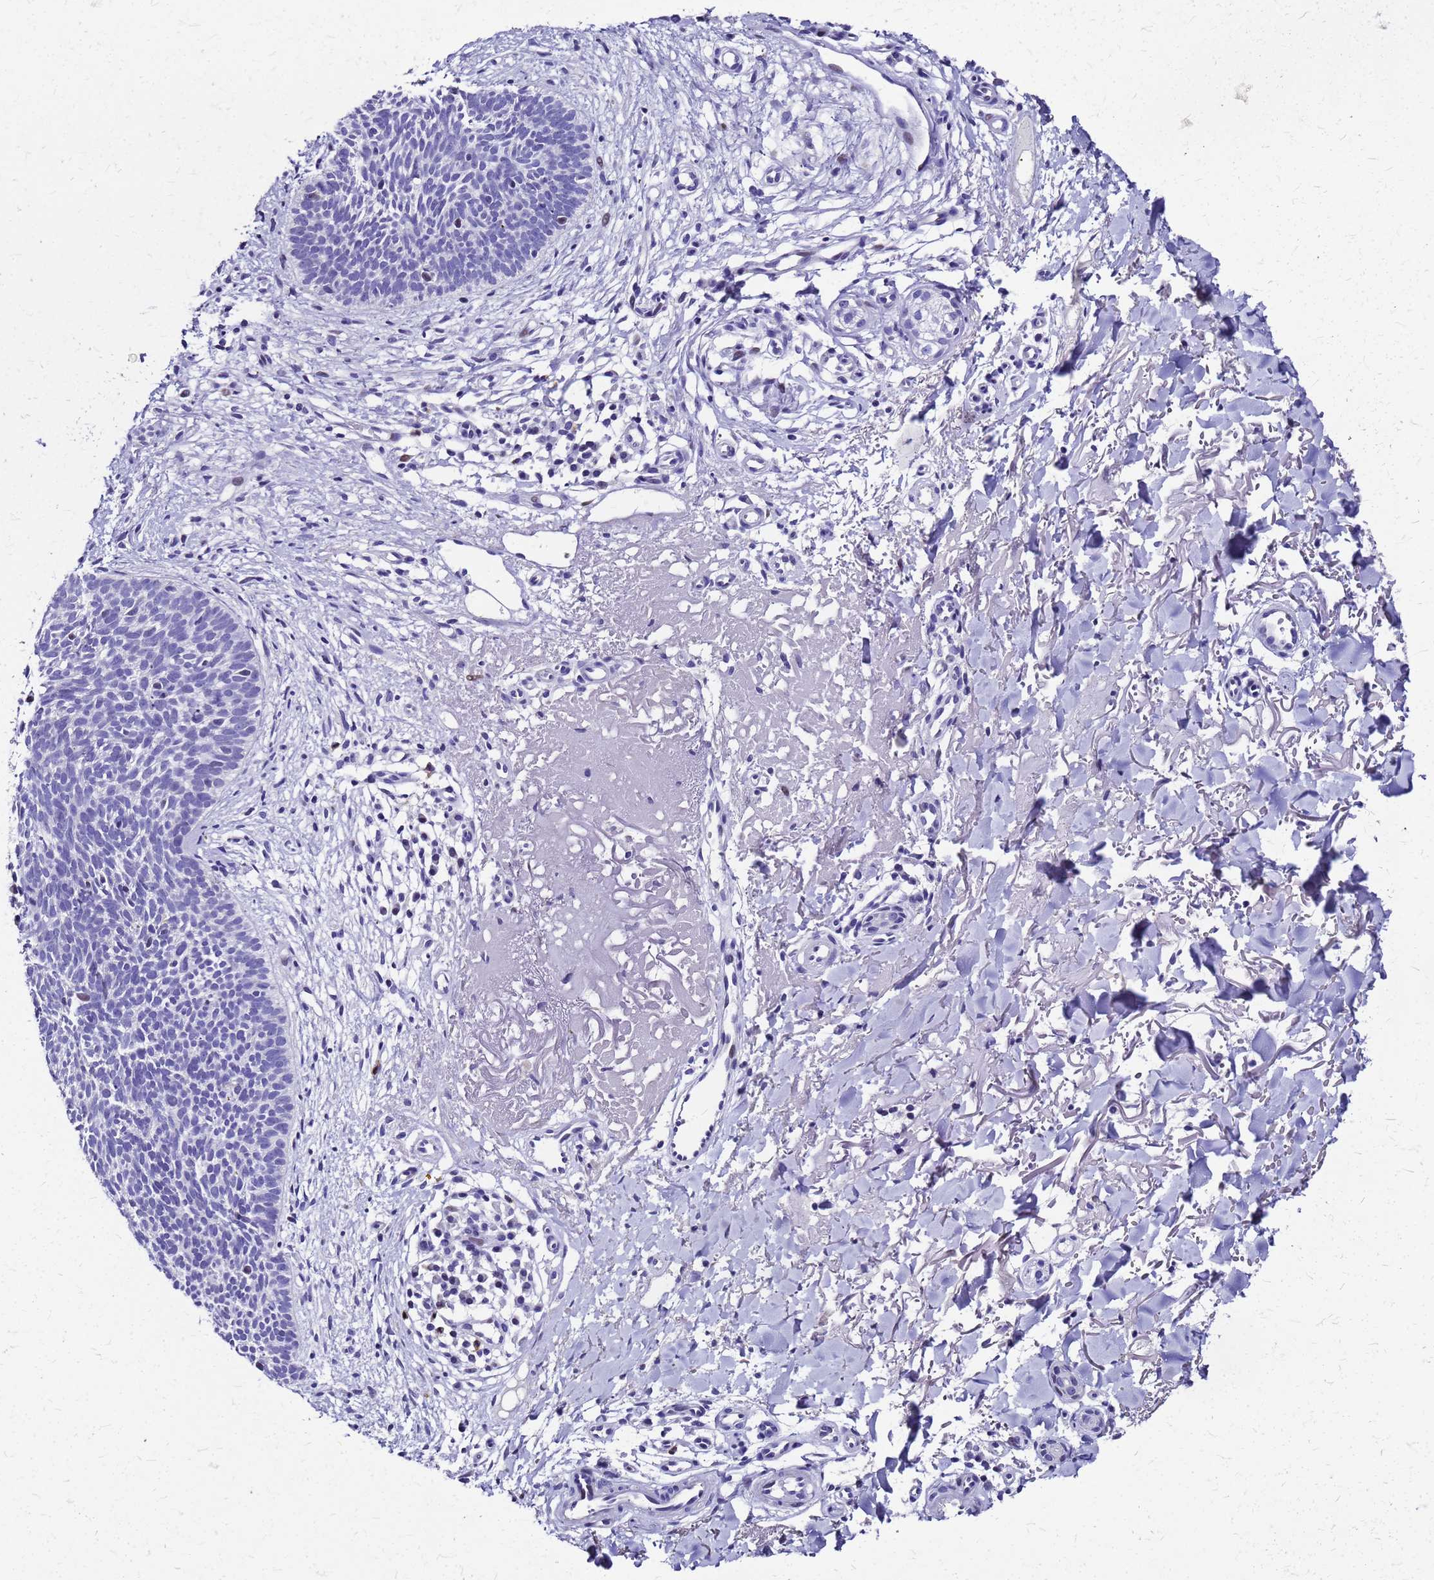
{"staining": {"intensity": "negative", "quantity": "none", "location": "none"}, "tissue": "skin cancer", "cell_type": "Tumor cells", "image_type": "cancer", "snomed": [{"axis": "morphology", "description": "Basal cell carcinoma"}, {"axis": "topography", "description": "Skin"}], "caption": "Tumor cells are negative for protein expression in human basal cell carcinoma (skin).", "gene": "SMIM21", "patient": {"sex": "male", "age": 84}}